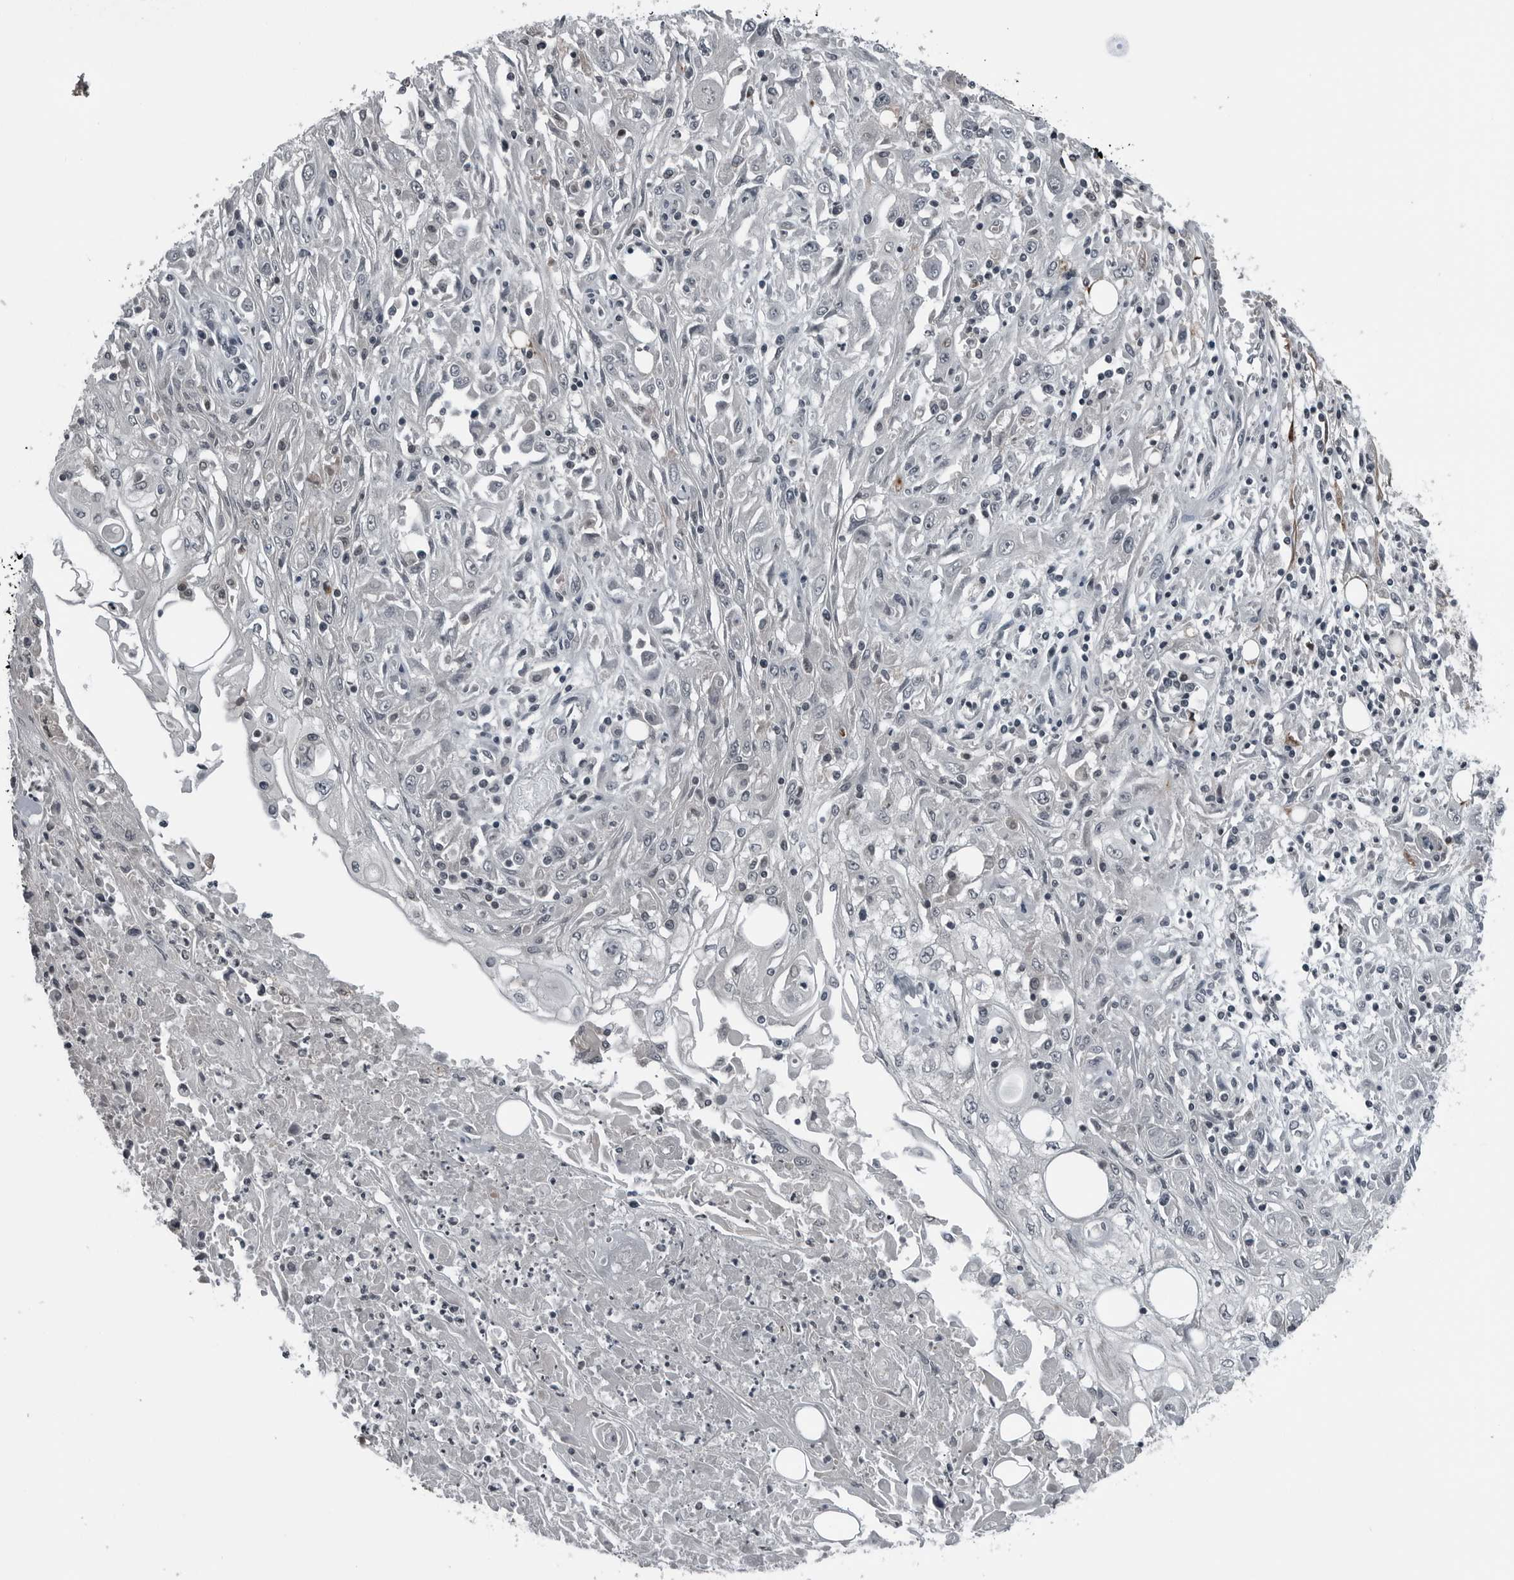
{"staining": {"intensity": "negative", "quantity": "none", "location": "none"}, "tissue": "skin cancer", "cell_type": "Tumor cells", "image_type": "cancer", "snomed": [{"axis": "morphology", "description": "Squamous cell carcinoma, NOS"}, {"axis": "morphology", "description": "Squamous cell carcinoma, metastatic, NOS"}, {"axis": "topography", "description": "Skin"}, {"axis": "topography", "description": "Lymph node"}], "caption": "Immunohistochemistry photomicrograph of human skin metastatic squamous cell carcinoma stained for a protein (brown), which exhibits no staining in tumor cells.", "gene": "GAK", "patient": {"sex": "male", "age": 75}}